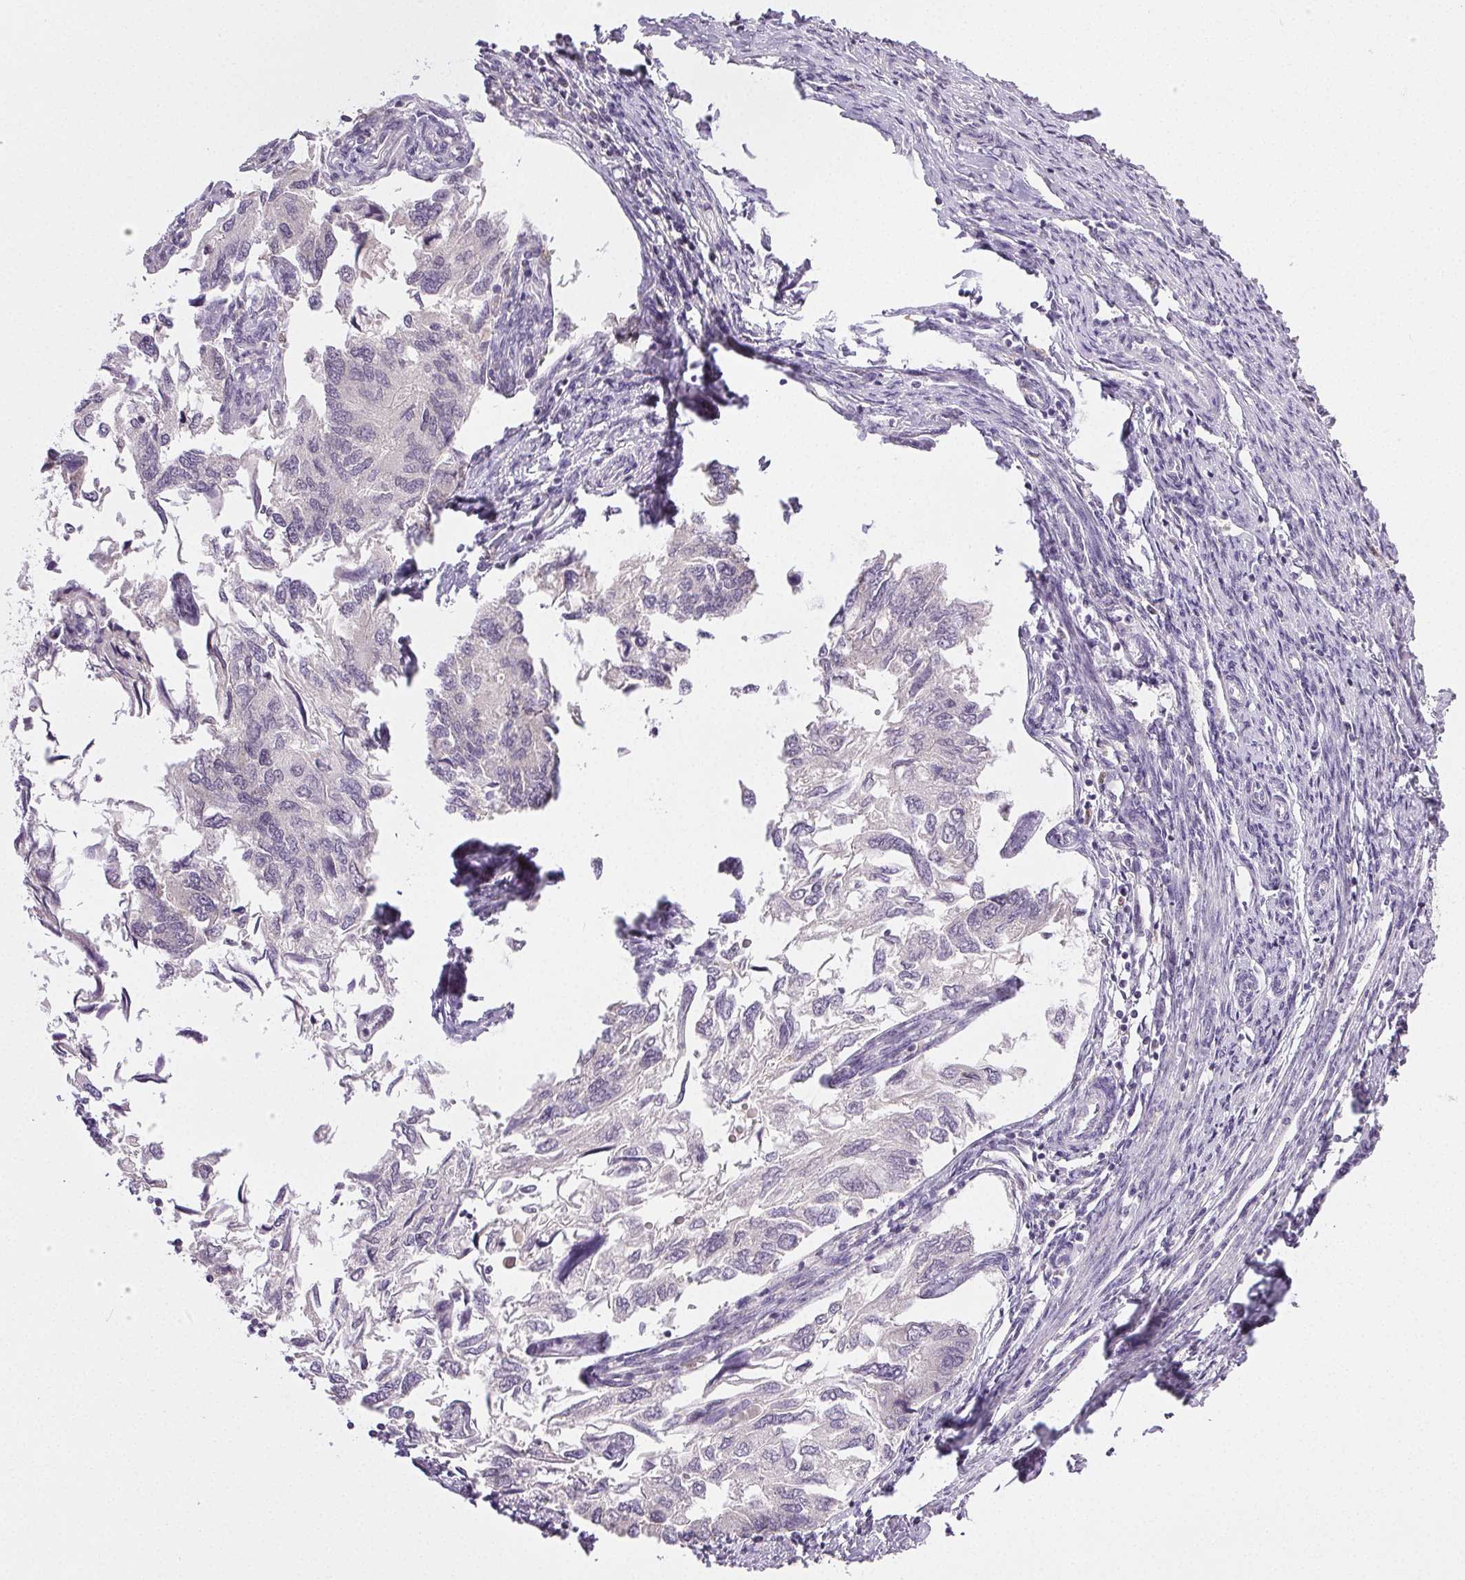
{"staining": {"intensity": "negative", "quantity": "none", "location": "none"}, "tissue": "endometrial cancer", "cell_type": "Tumor cells", "image_type": "cancer", "snomed": [{"axis": "morphology", "description": "Carcinoma, NOS"}, {"axis": "topography", "description": "Uterus"}], "caption": "DAB immunohistochemical staining of endometrial carcinoma exhibits no significant staining in tumor cells. (Immunohistochemistry (ihc), brightfield microscopy, high magnification).", "gene": "PRPF18", "patient": {"sex": "female", "age": 76}}